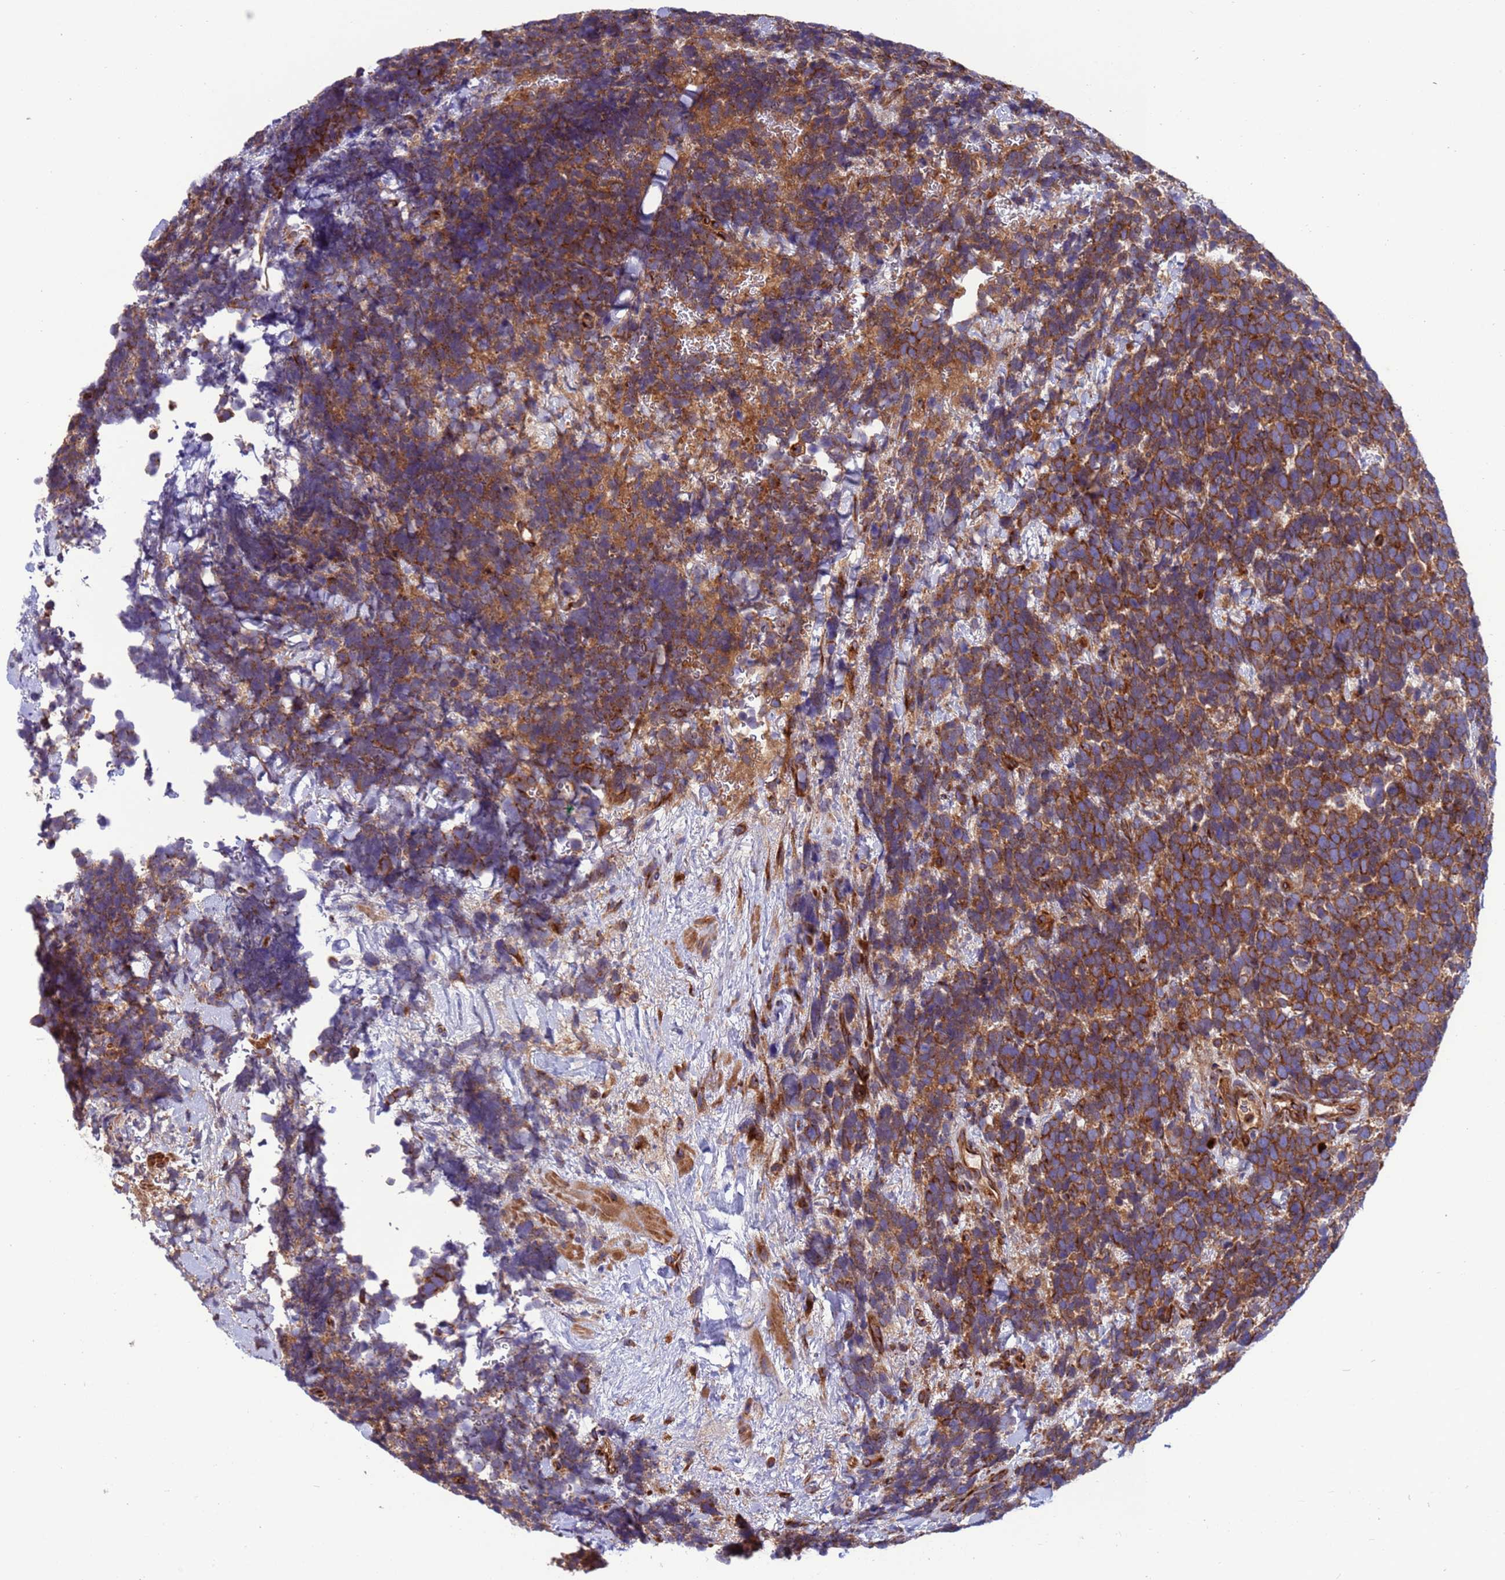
{"staining": {"intensity": "strong", "quantity": ">75%", "location": "cytoplasmic/membranous"}, "tissue": "urothelial cancer", "cell_type": "Tumor cells", "image_type": "cancer", "snomed": [{"axis": "morphology", "description": "Urothelial carcinoma, High grade"}, {"axis": "topography", "description": "Urinary bladder"}], "caption": "Tumor cells reveal strong cytoplasmic/membranous positivity in approximately >75% of cells in urothelial cancer. Nuclei are stained in blue.", "gene": "ZC3HAV1", "patient": {"sex": "female", "age": 82}}